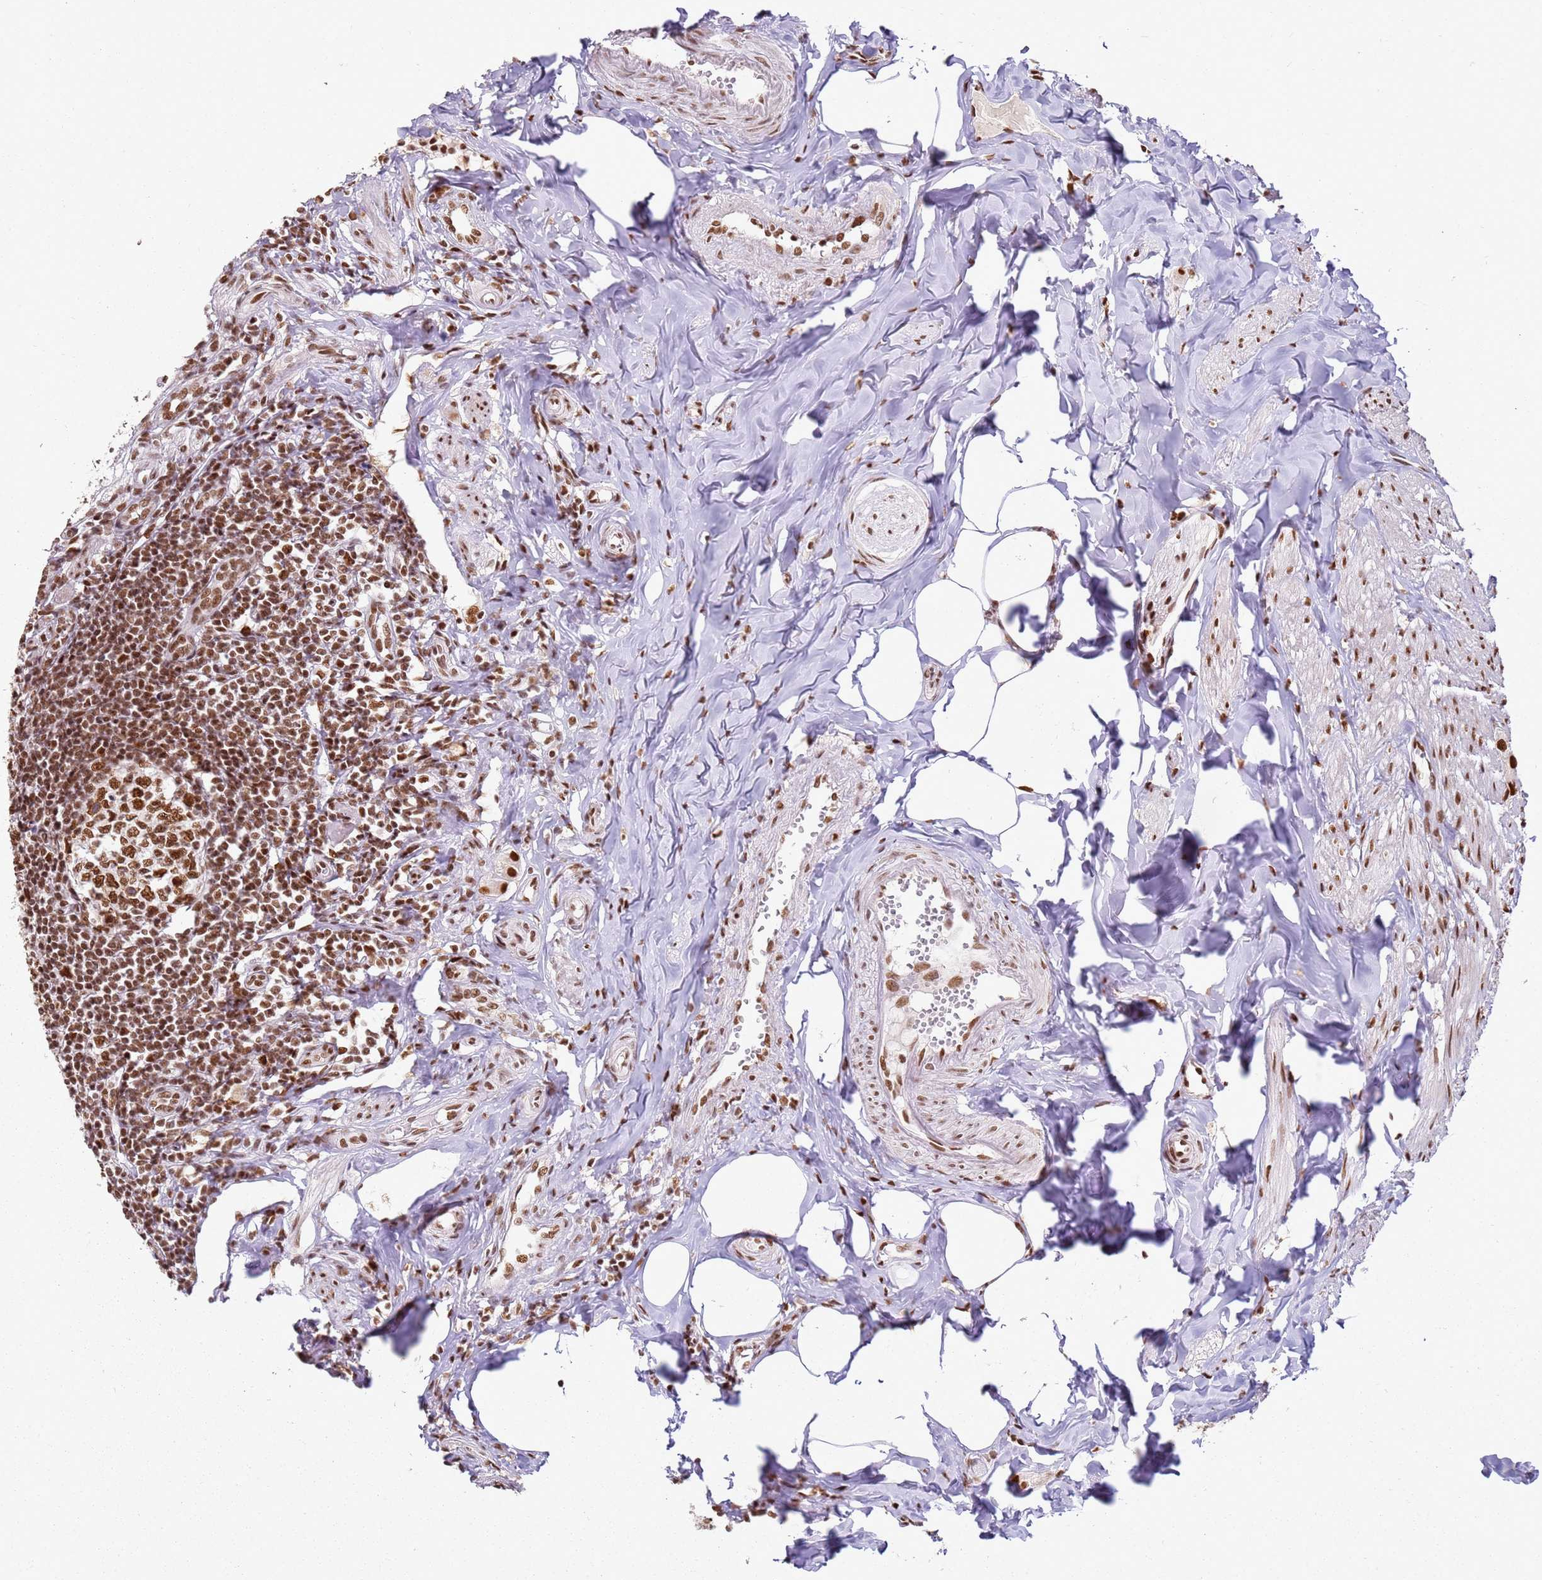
{"staining": {"intensity": "strong", "quantity": ">75%", "location": "nuclear"}, "tissue": "appendix", "cell_type": "Glandular cells", "image_type": "normal", "snomed": [{"axis": "morphology", "description": "Normal tissue, NOS"}, {"axis": "topography", "description": "Appendix"}], "caption": "IHC of benign appendix demonstrates high levels of strong nuclear staining in about >75% of glandular cells.", "gene": "TENT4A", "patient": {"sex": "female", "age": 33}}